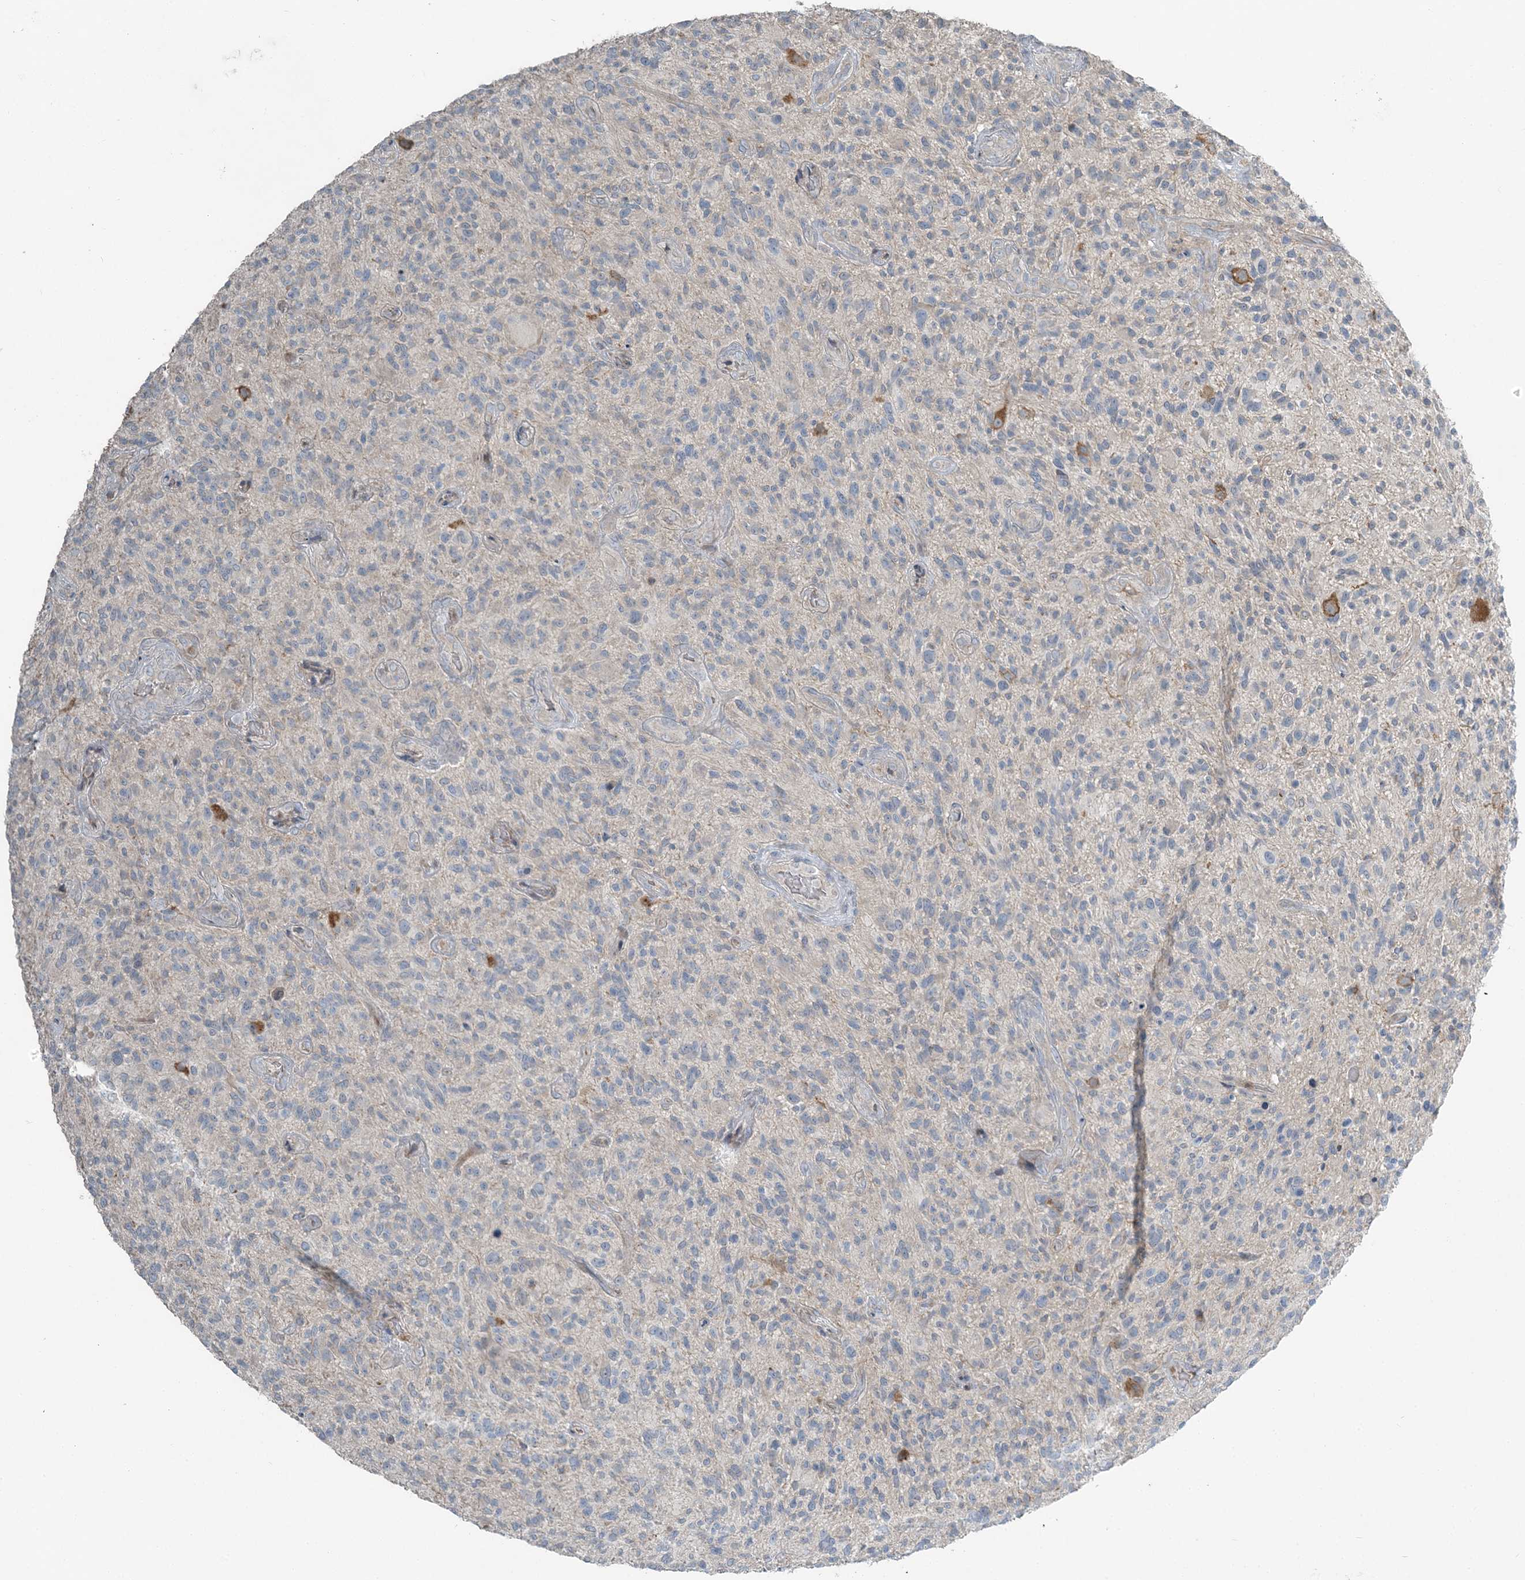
{"staining": {"intensity": "negative", "quantity": "none", "location": "none"}, "tissue": "glioma", "cell_type": "Tumor cells", "image_type": "cancer", "snomed": [{"axis": "morphology", "description": "Glioma, malignant, High grade"}, {"axis": "topography", "description": "Brain"}], "caption": "This is an IHC image of human glioma. There is no staining in tumor cells.", "gene": "SLC4A10", "patient": {"sex": "male", "age": 47}}